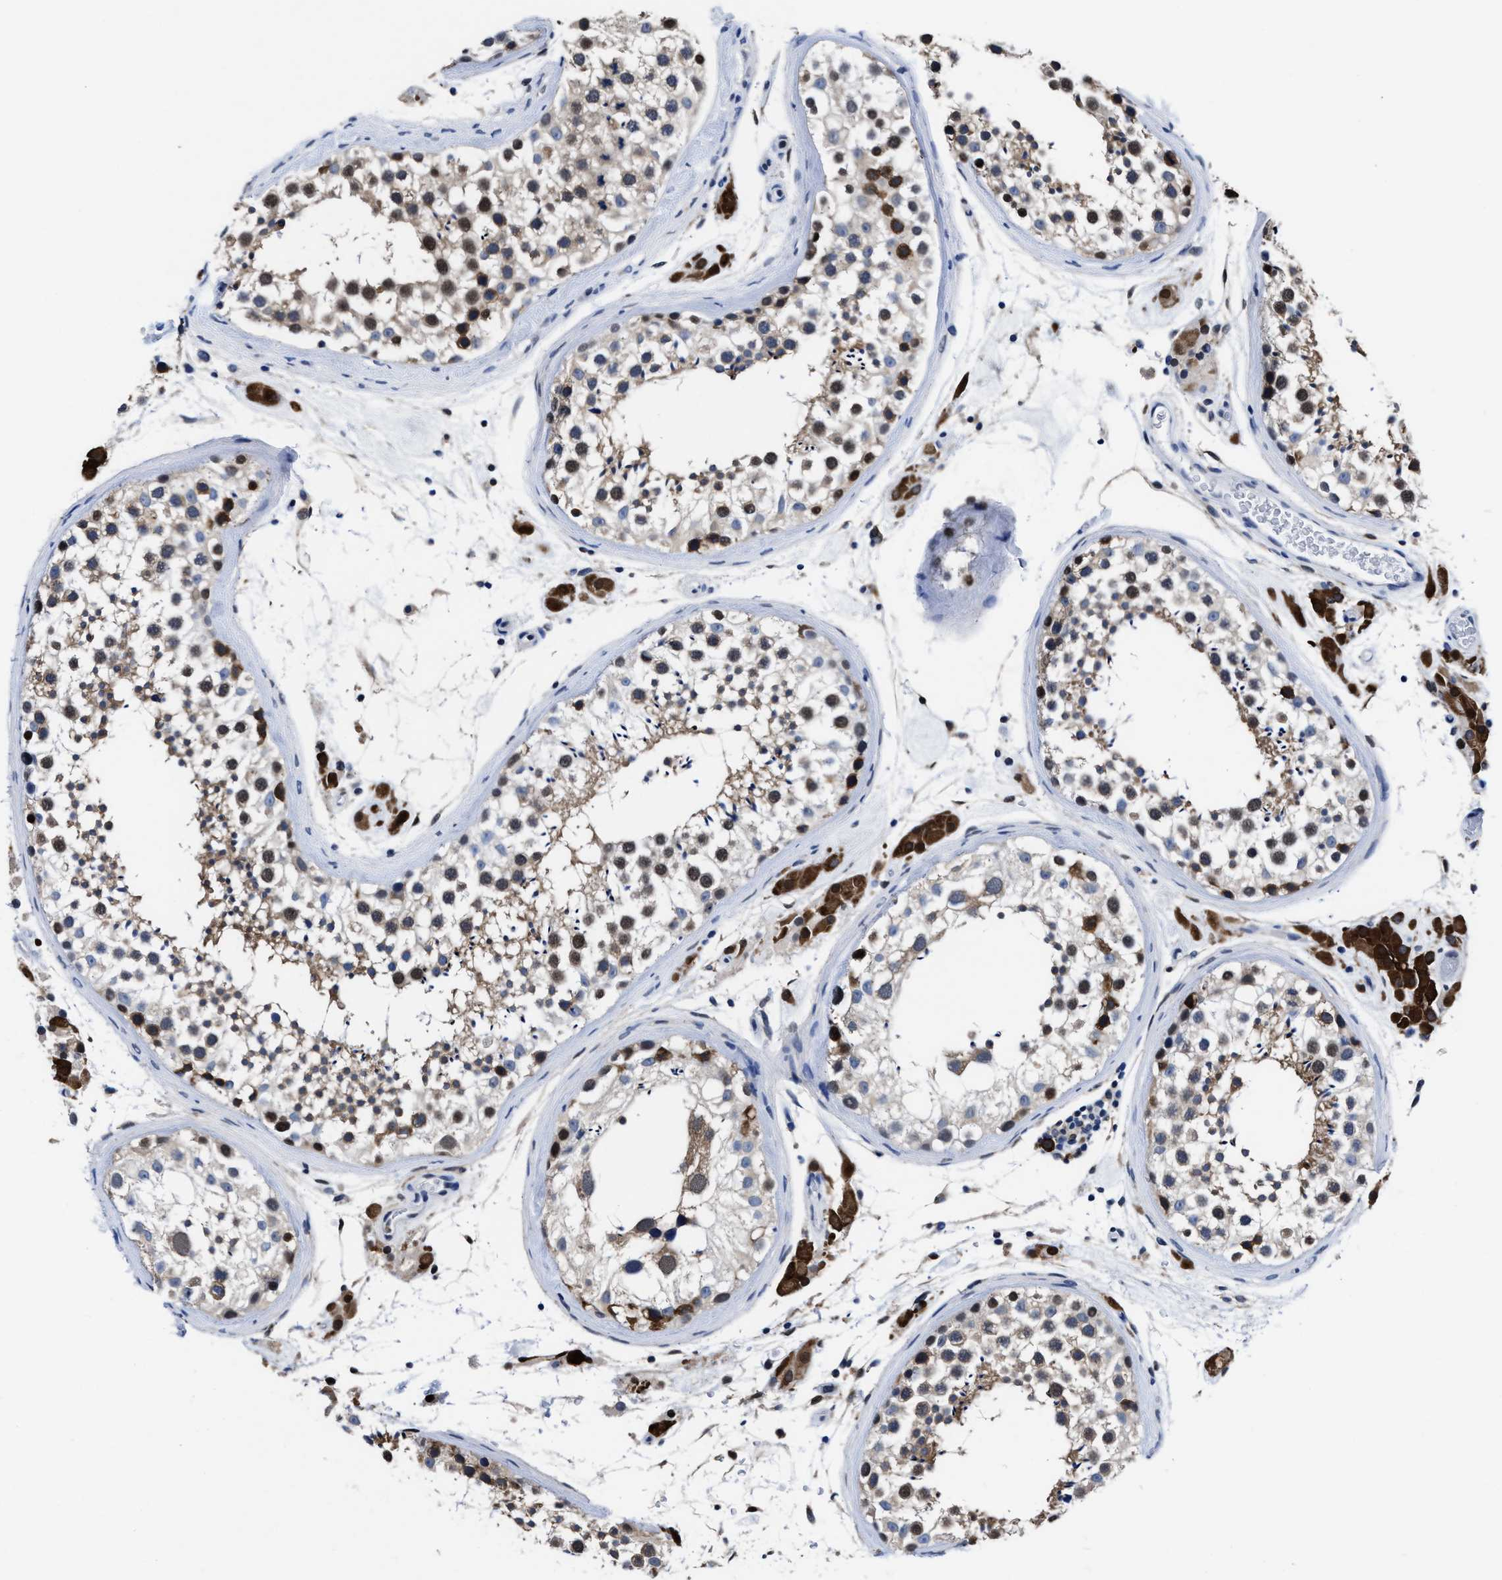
{"staining": {"intensity": "strong", "quantity": "<25%", "location": "cytoplasmic/membranous,nuclear"}, "tissue": "testis", "cell_type": "Cells in seminiferous ducts", "image_type": "normal", "snomed": [{"axis": "morphology", "description": "Normal tissue, NOS"}, {"axis": "topography", "description": "Testis"}], "caption": "A micrograph of human testis stained for a protein exhibits strong cytoplasmic/membranous,nuclear brown staining in cells in seminiferous ducts. The staining was performed using DAB to visualize the protein expression in brown, while the nuclei were stained in blue with hematoxylin (Magnification: 20x).", "gene": "ACLY", "patient": {"sex": "male", "age": 46}}